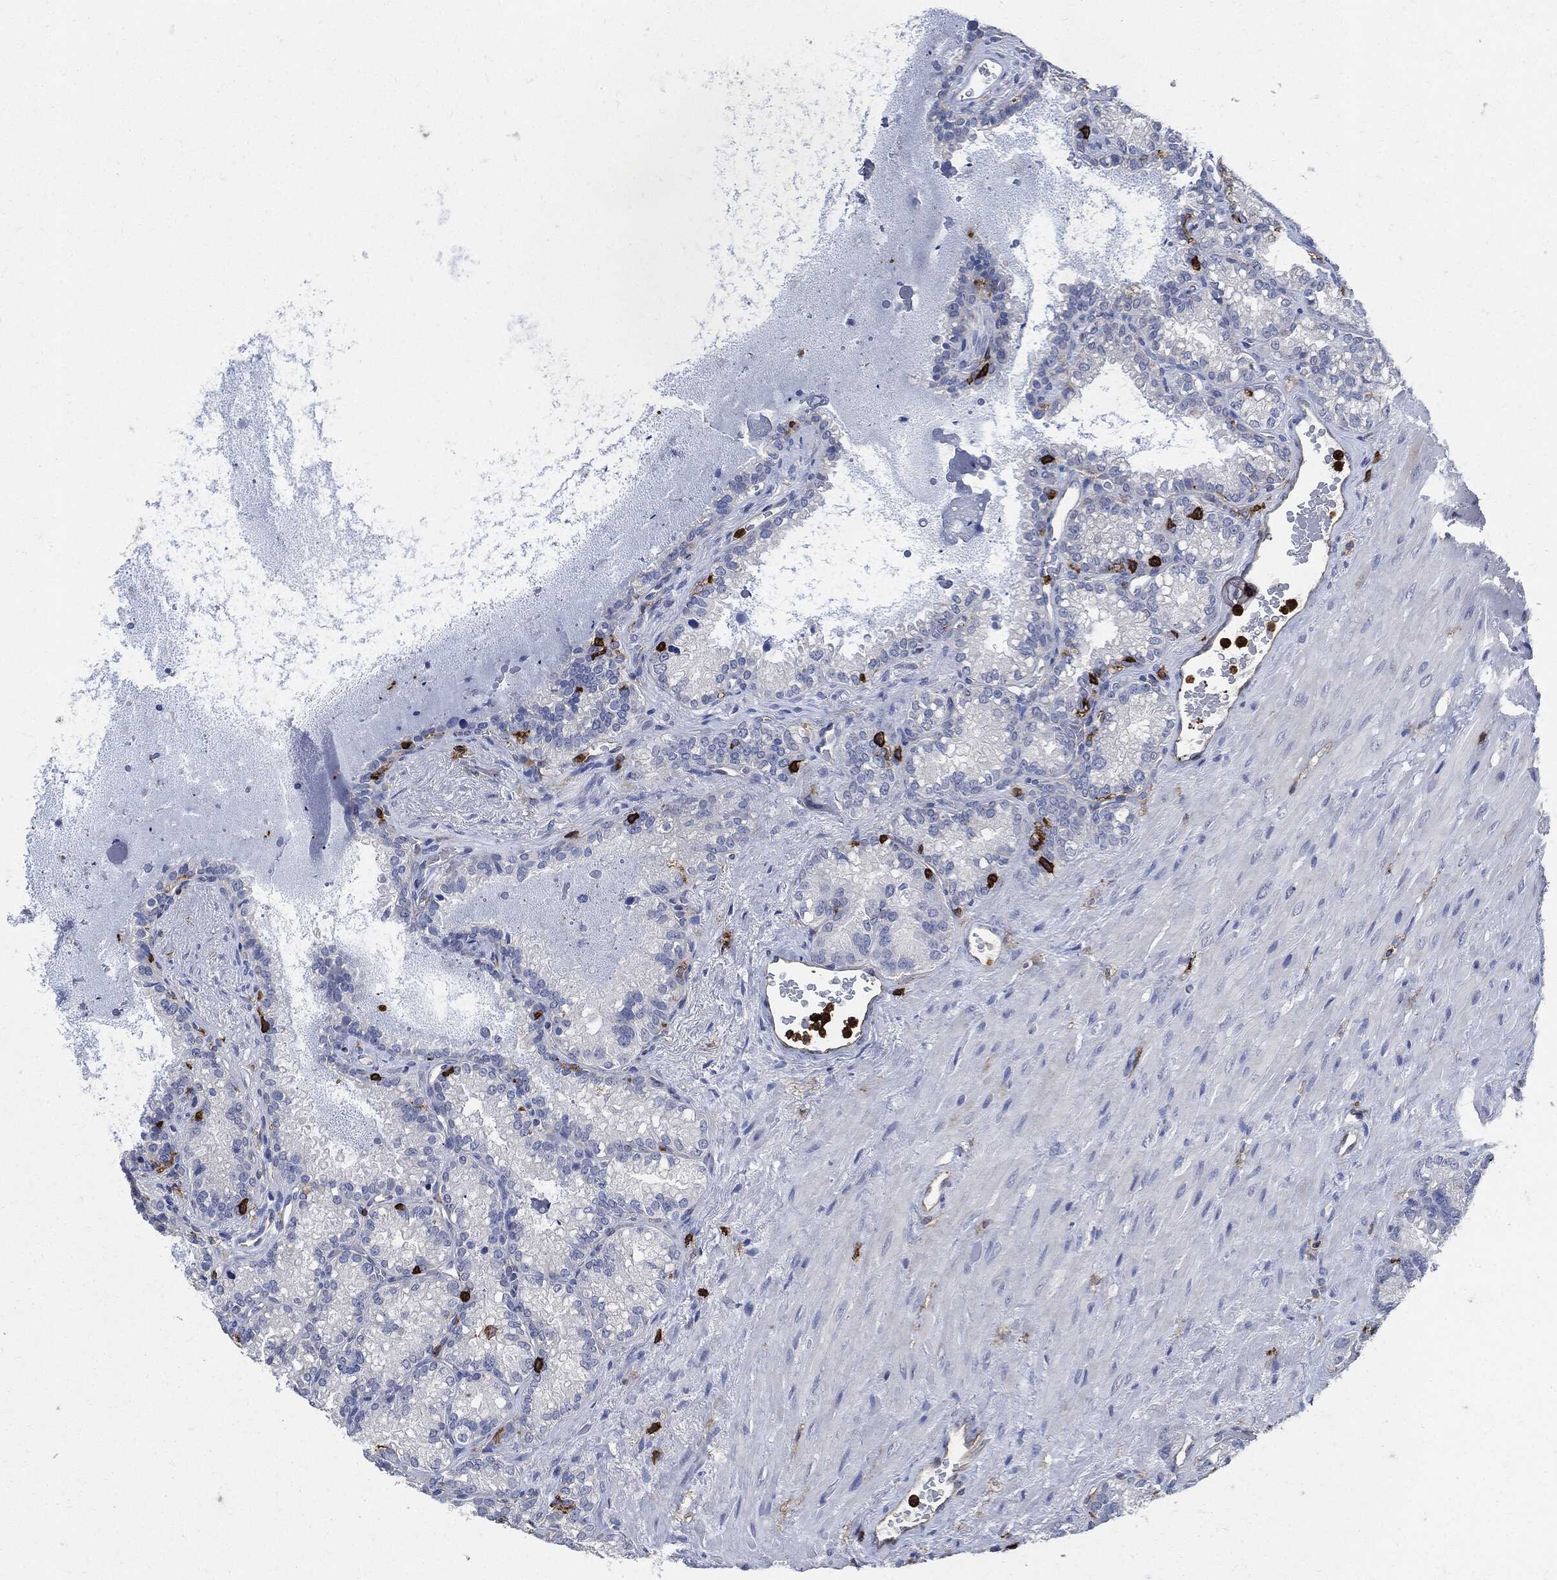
{"staining": {"intensity": "negative", "quantity": "none", "location": "none"}, "tissue": "seminal vesicle", "cell_type": "Glandular cells", "image_type": "normal", "snomed": [{"axis": "morphology", "description": "Normal tissue, NOS"}, {"axis": "topography", "description": "Seminal veicle"}], "caption": "A histopathology image of seminal vesicle stained for a protein displays no brown staining in glandular cells. (DAB (3,3'-diaminobenzidine) immunohistochemistry, high magnification).", "gene": "PTPRC", "patient": {"sex": "male", "age": 68}}